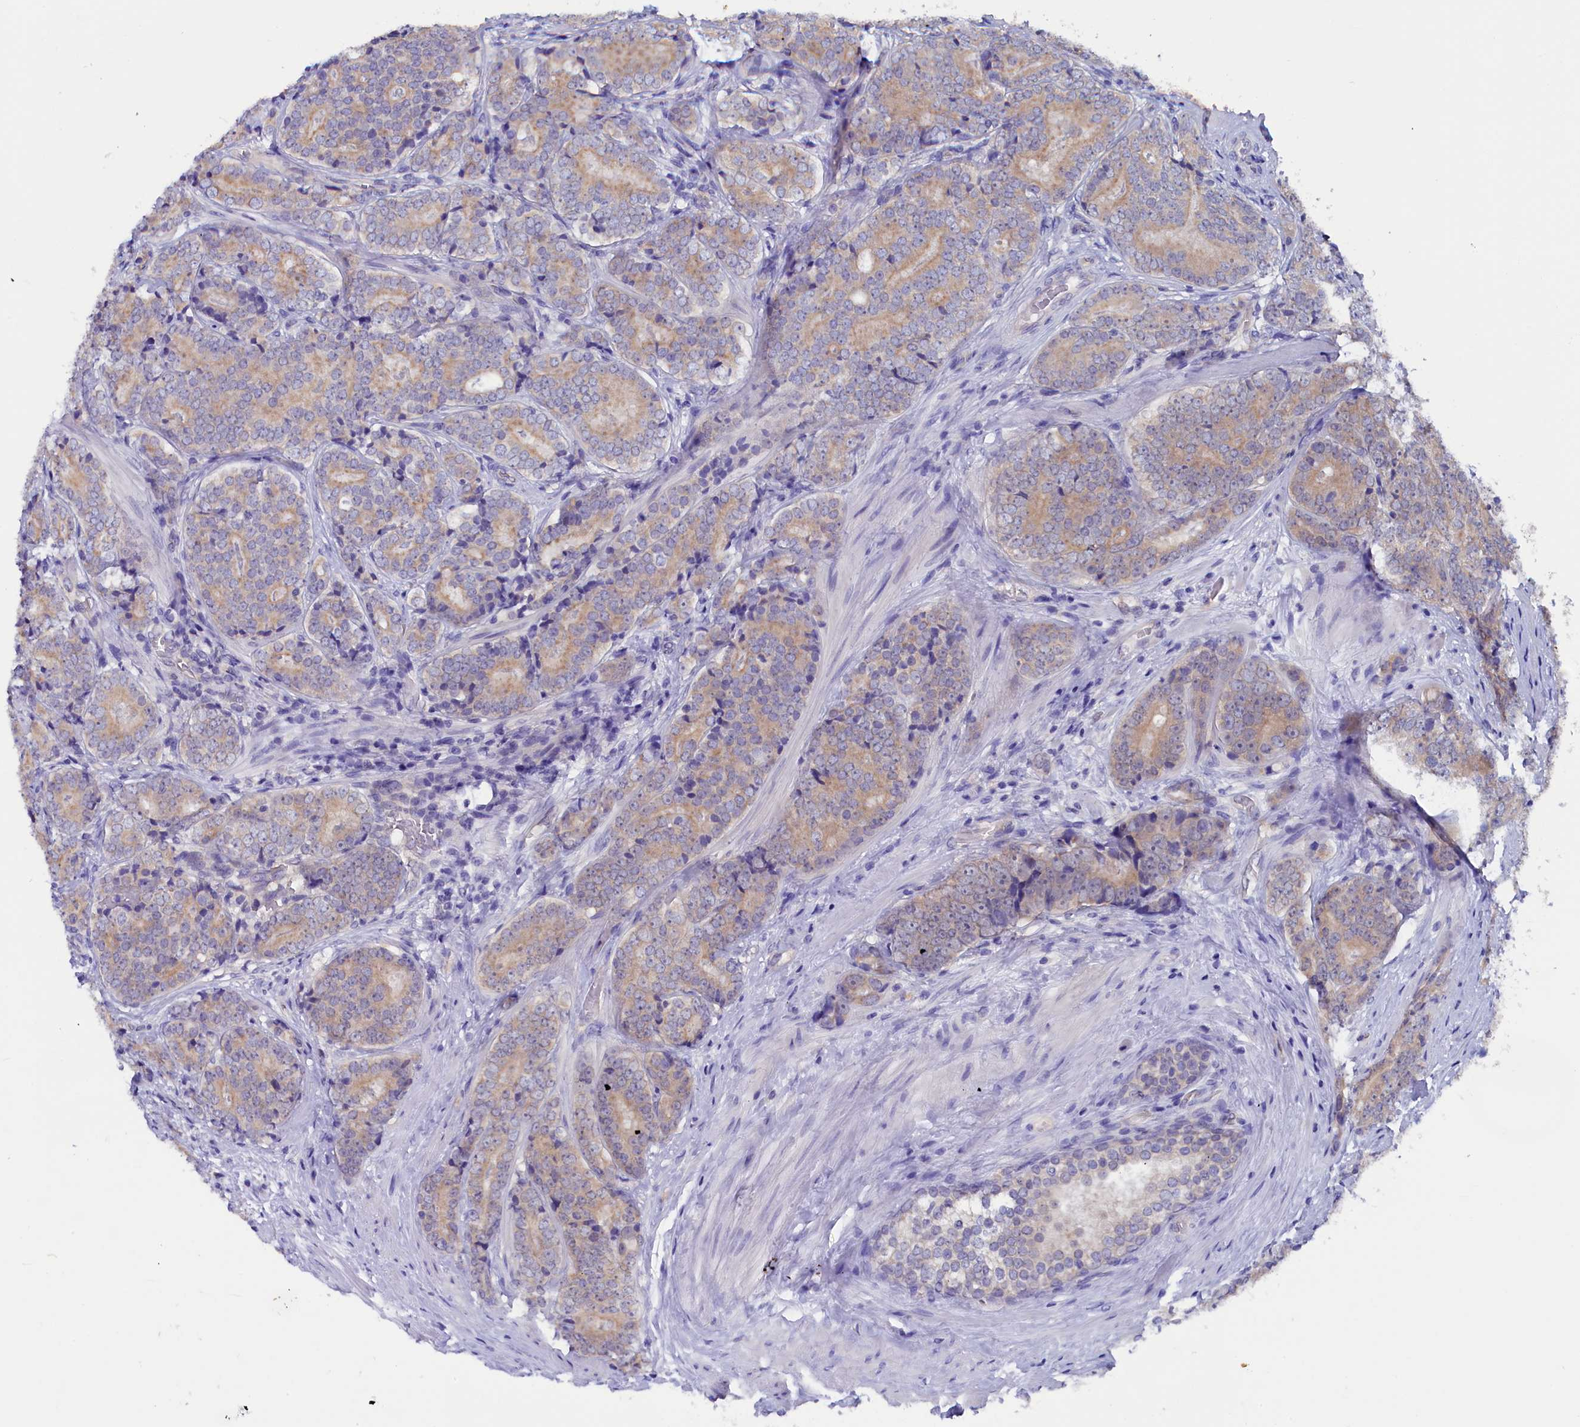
{"staining": {"intensity": "weak", "quantity": ">75%", "location": "cytoplasmic/membranous"}, "tissue": "prostate cancer", "cell_type": "Tumor cells", "image_type": "cancer", "snomed": [{"axis": "morphology", "description": "Adenocarcinoma, High grade"}, {"axis": "topography", "description": "Prostate"}], "caption": "IHC of human prostate cancer shows low levels of weak cytoplasmic/membranous expression in approximately >75% of tumor cells.", "gene": "CIAPIN1", "patient": {"sex": "male", "age": 56}}